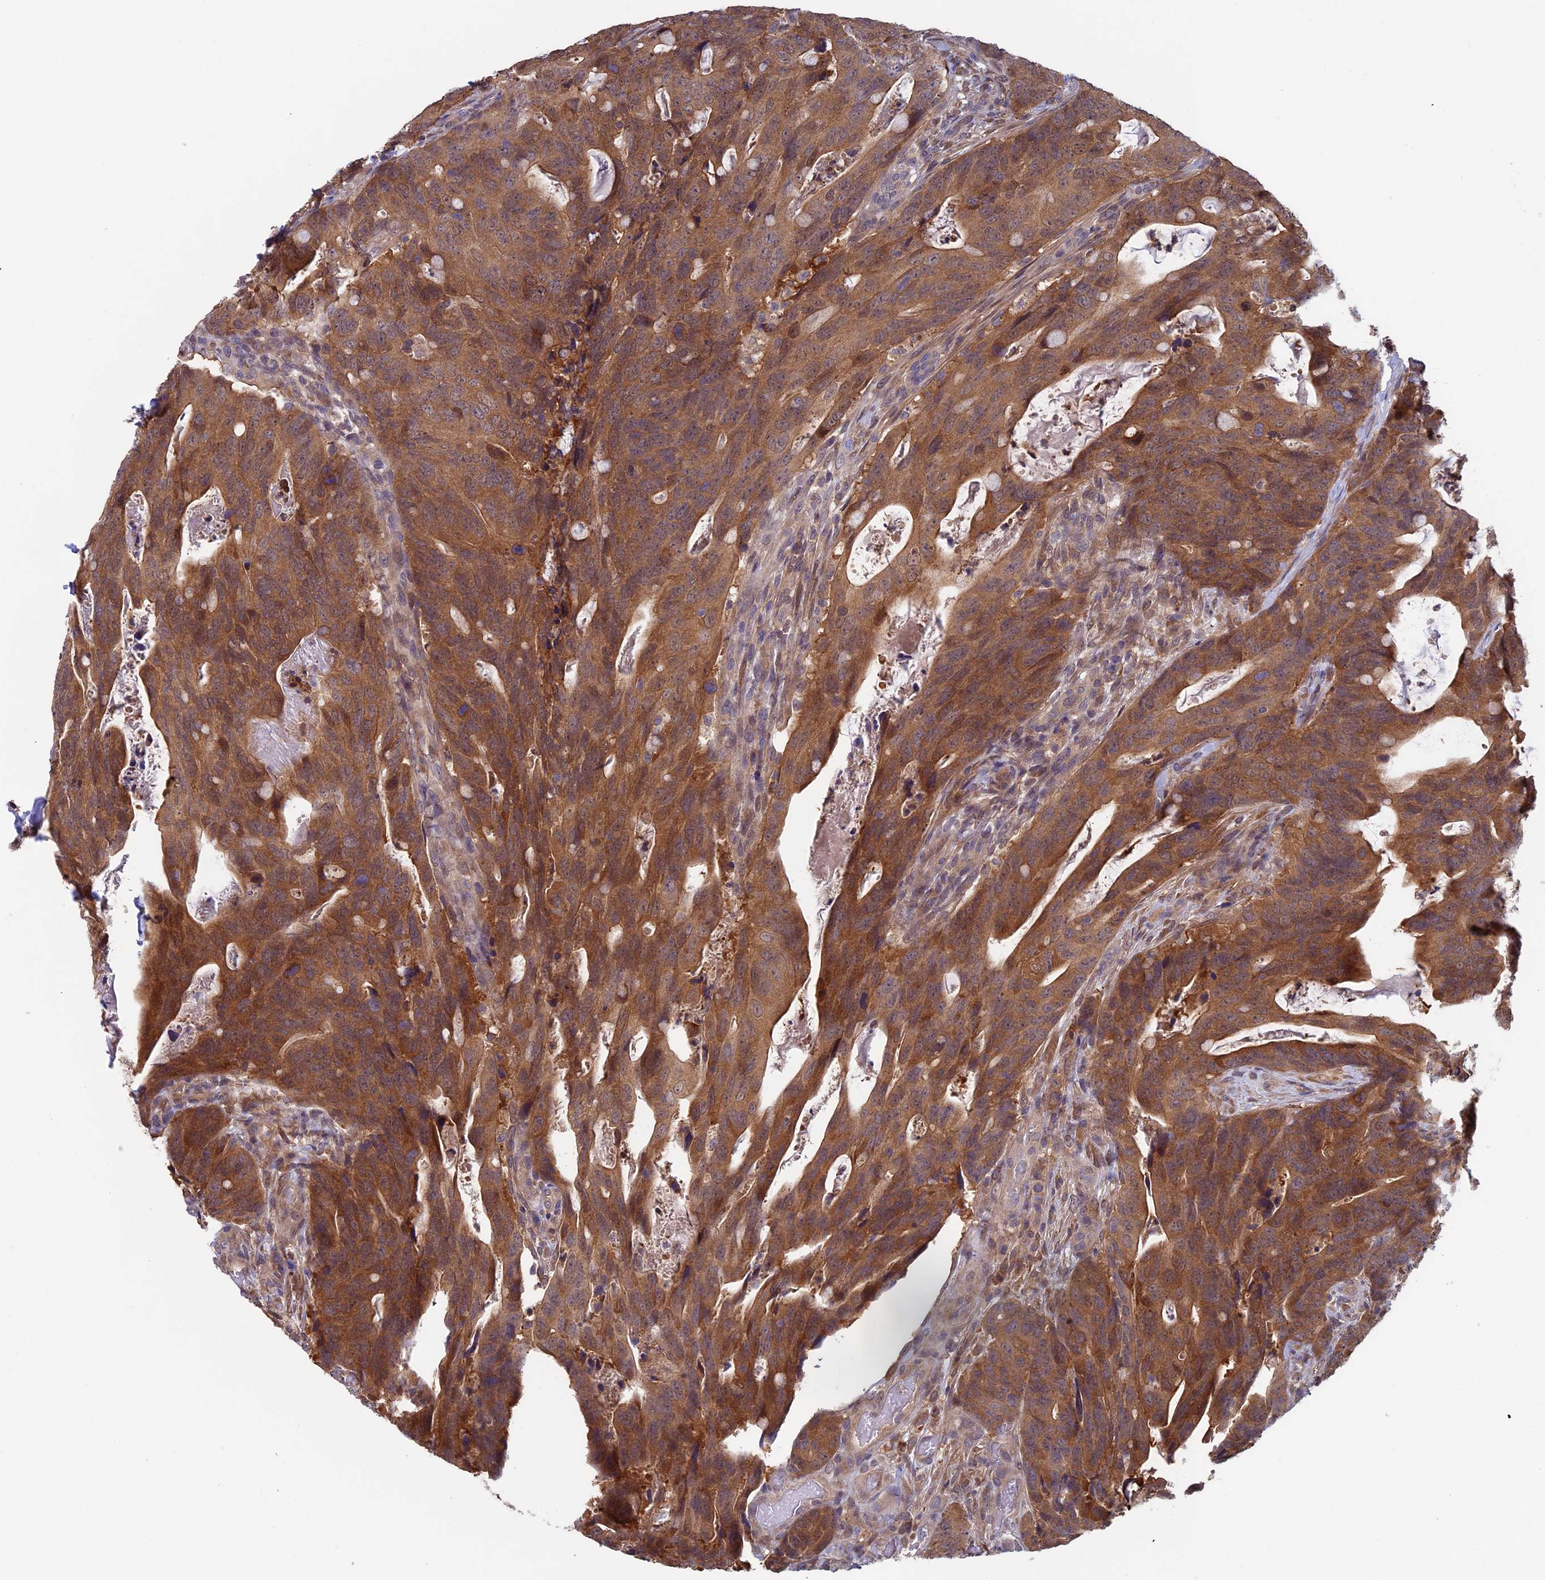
{"staining": {"intensity": "moderate", "quantity": ">75%", "location": "cytoplasmic/membranous"}, "tissue": "colorectal cancer", "cell_type": "Tumor cells", "image_type": "cancer", "snomed": [{"axis": "morphology", "description": "Adenocarcinoma, NOS"}, {"axis": "topography", "description": "Colon"}], "caption": "The immunohistochemical stain labels moderate cytoplasmic/membranous expression in tumor cells of adenocarcinoma (colorectal) tissue.", "gene": "LCMT1", "patient": {"sex": "female", "age": 82}}